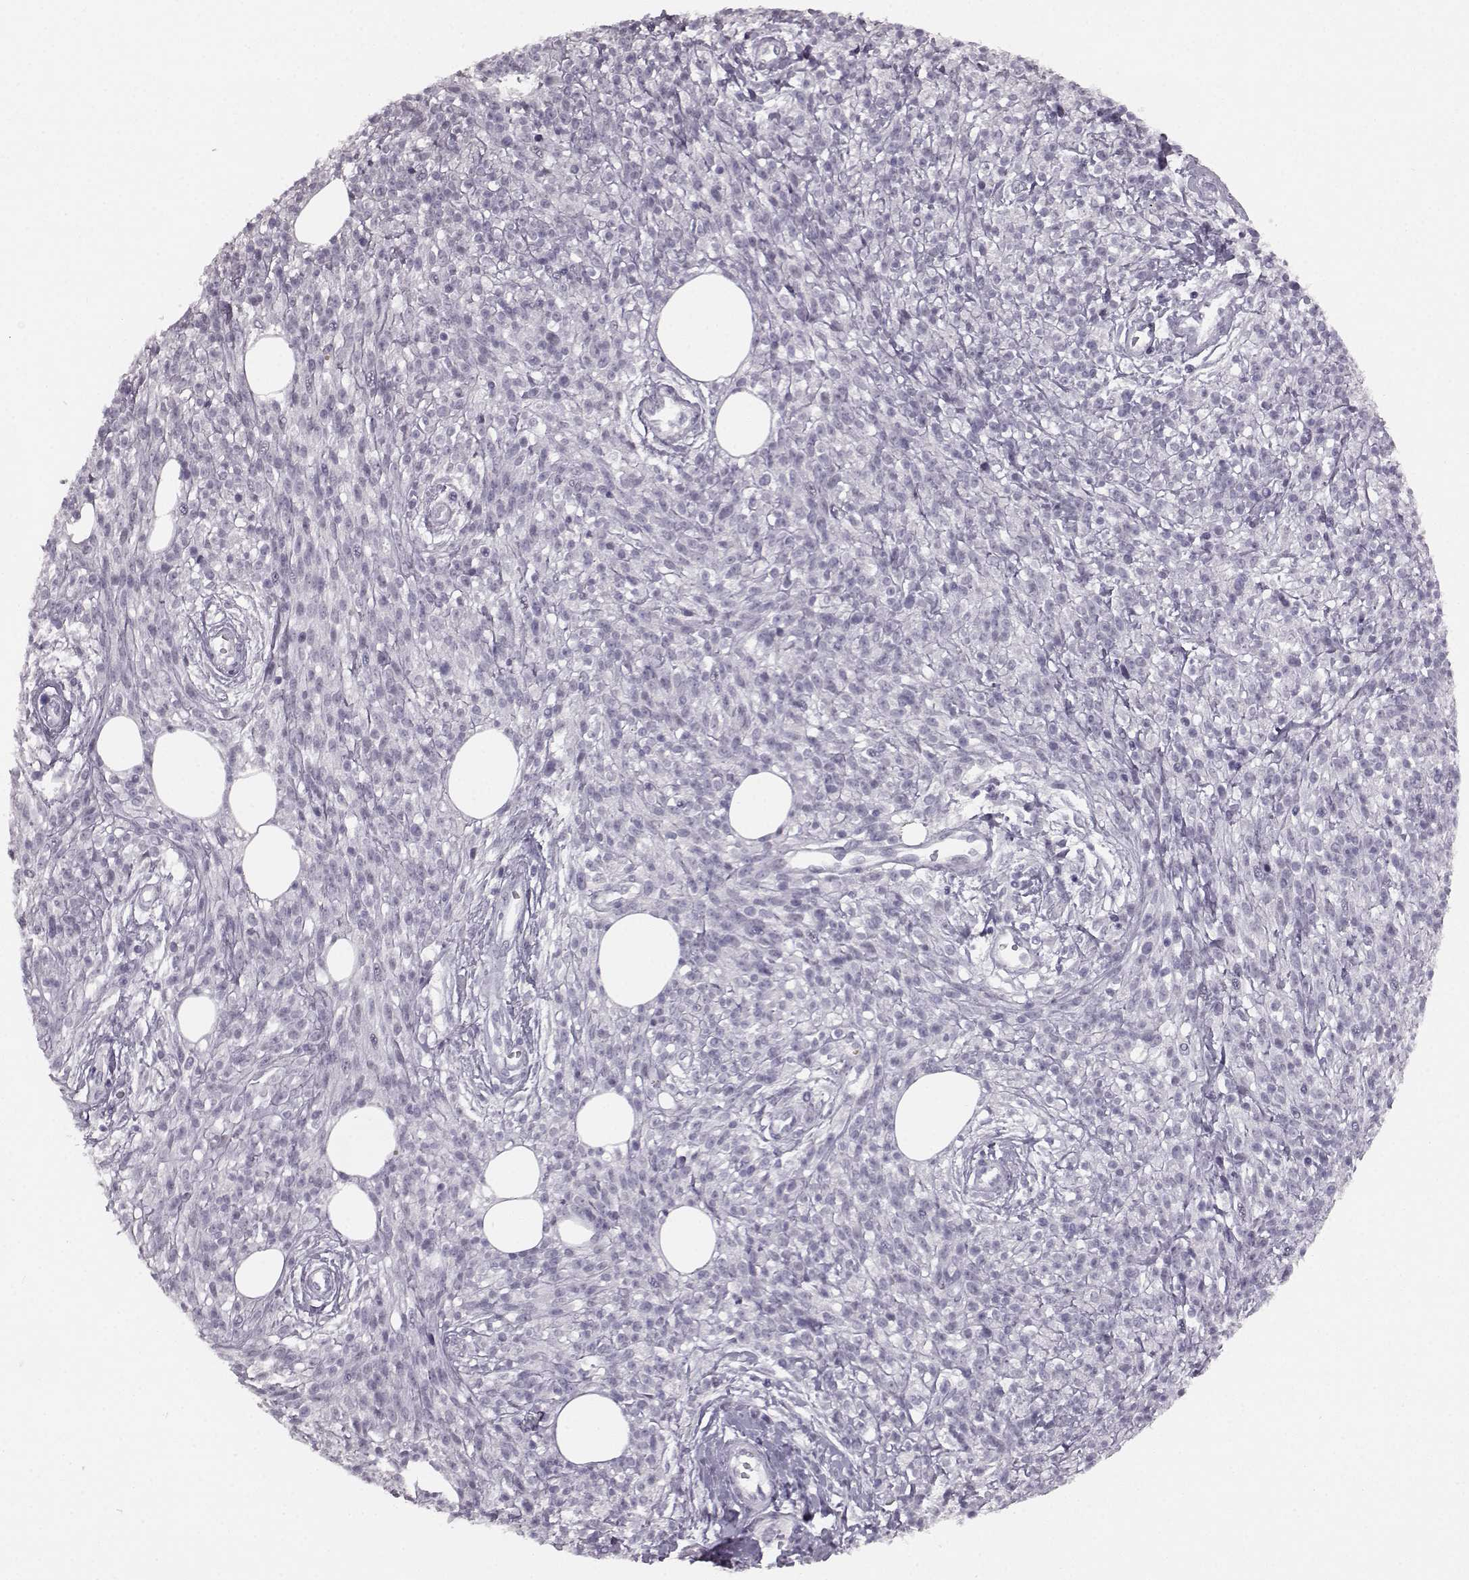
{"staining": {"intensity": "negative", "quantity": "none", "location": "none"}, "tissue": "melanoma", "cell_type": "Tumor cells", "image_type": "cancer", "snomed": [{"axis": "morphology", "description": "Malignant melanoma, NOS"}, {"axis": "topography", "description": "Skin"}, {"axis": "topography", "description": "Skin of trunk"}], "caption": "IHC of malignant melanoma reveals no positivity in tumor cells.", "gene": "SEMG2", "patient": {"sex": "male", "age": 74}}